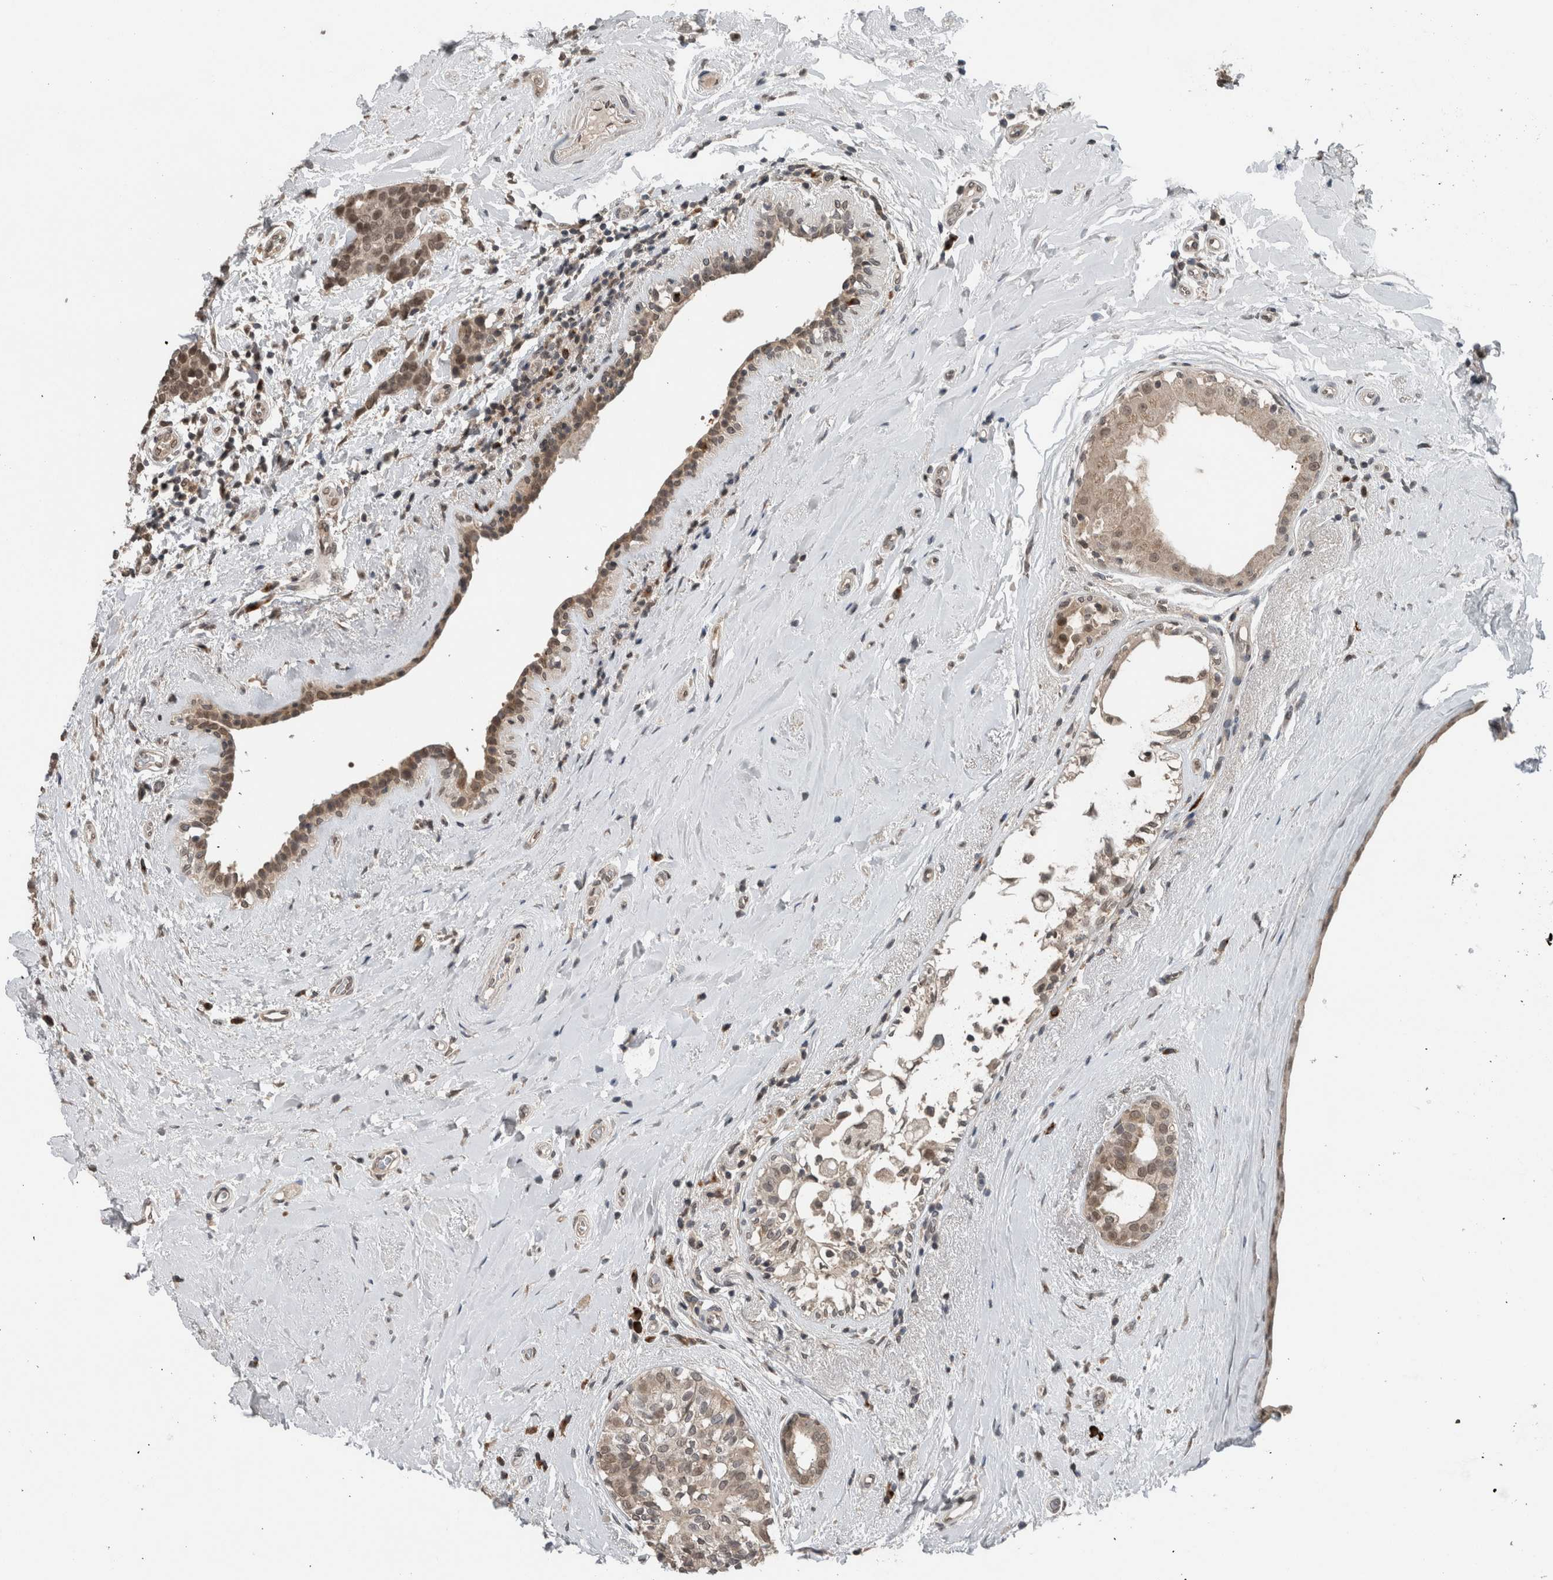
{"staining": {"intensity": "weak", "quantity": ">75%", "location": "cytoplasmic/membranous,nuclear"}, "tissue": "breast cancer", "cell_type": "Tumor cells", "image_type": "cancer", "snomed": [{"axis": "morphology", "description": "Duct carcinoma"}, {"axis": "topography", "description": "Breast"}], "caption": "This is an image of IHC staining of breast infiltrating ductal carcinoma, which shows weak staining in the cytoplasmic/membranous and nuclear of tumor cells.", "gene": "SPAG7", "patient": {"sex": "female", "age": 55}}